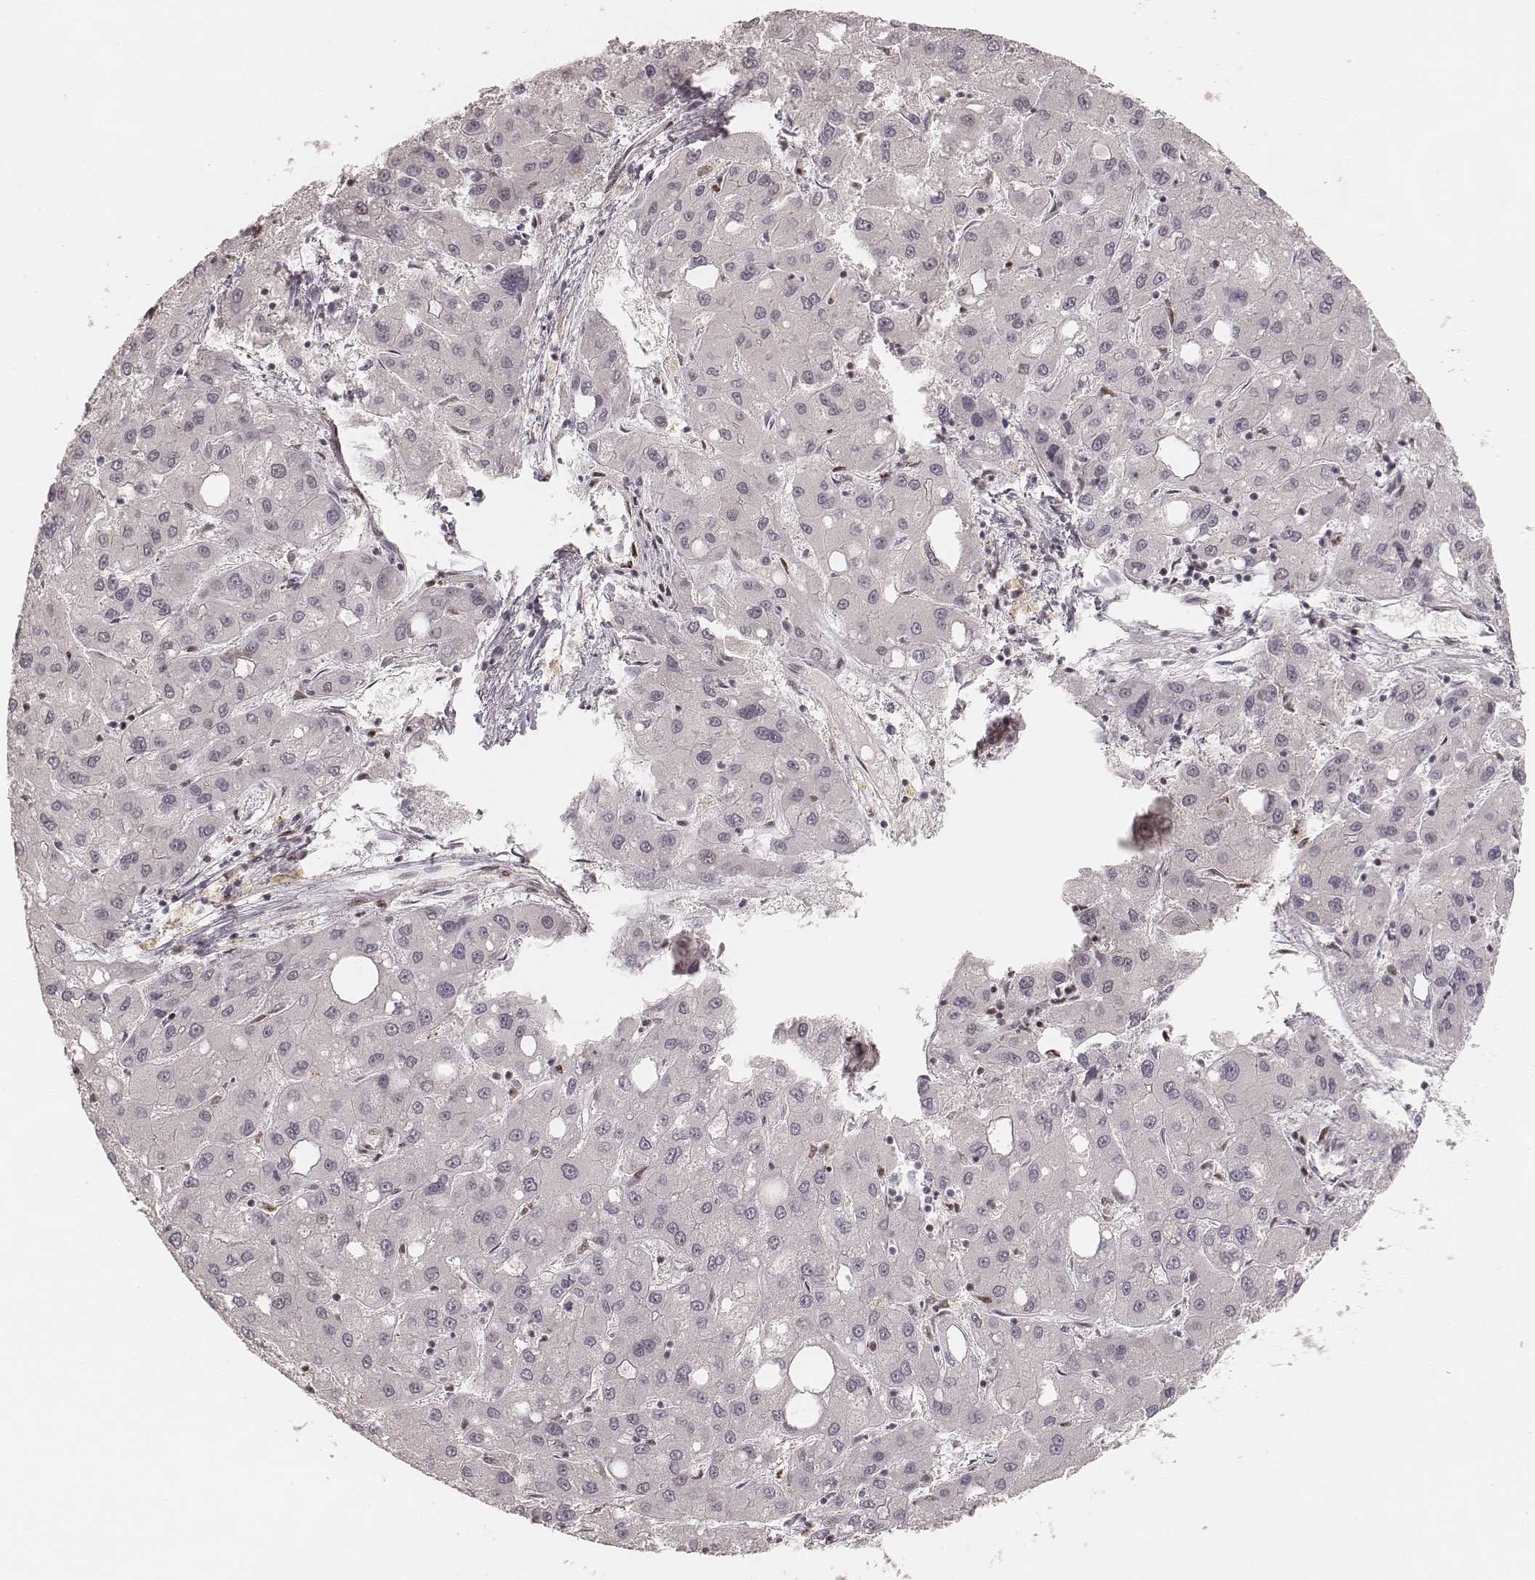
{"staining": {"intensity": "negative", "quantity": "none", "location": "none"}, "tissue": "liver cancer", "cell_type": "Tumor cells", "image_type": "cancer", "snomed": [{"axis": "morphology", "description": "Carcinoma, Hepatocellular, NOS"}, {"axis": "topography", "description": "Liver"}], "caption": "Human liver cancer stained for a protein using immunohistochemistry displays no staining in tumor cells.", "gene": "HNRNPC", "patient": {"sex": "male", "age": 73}}